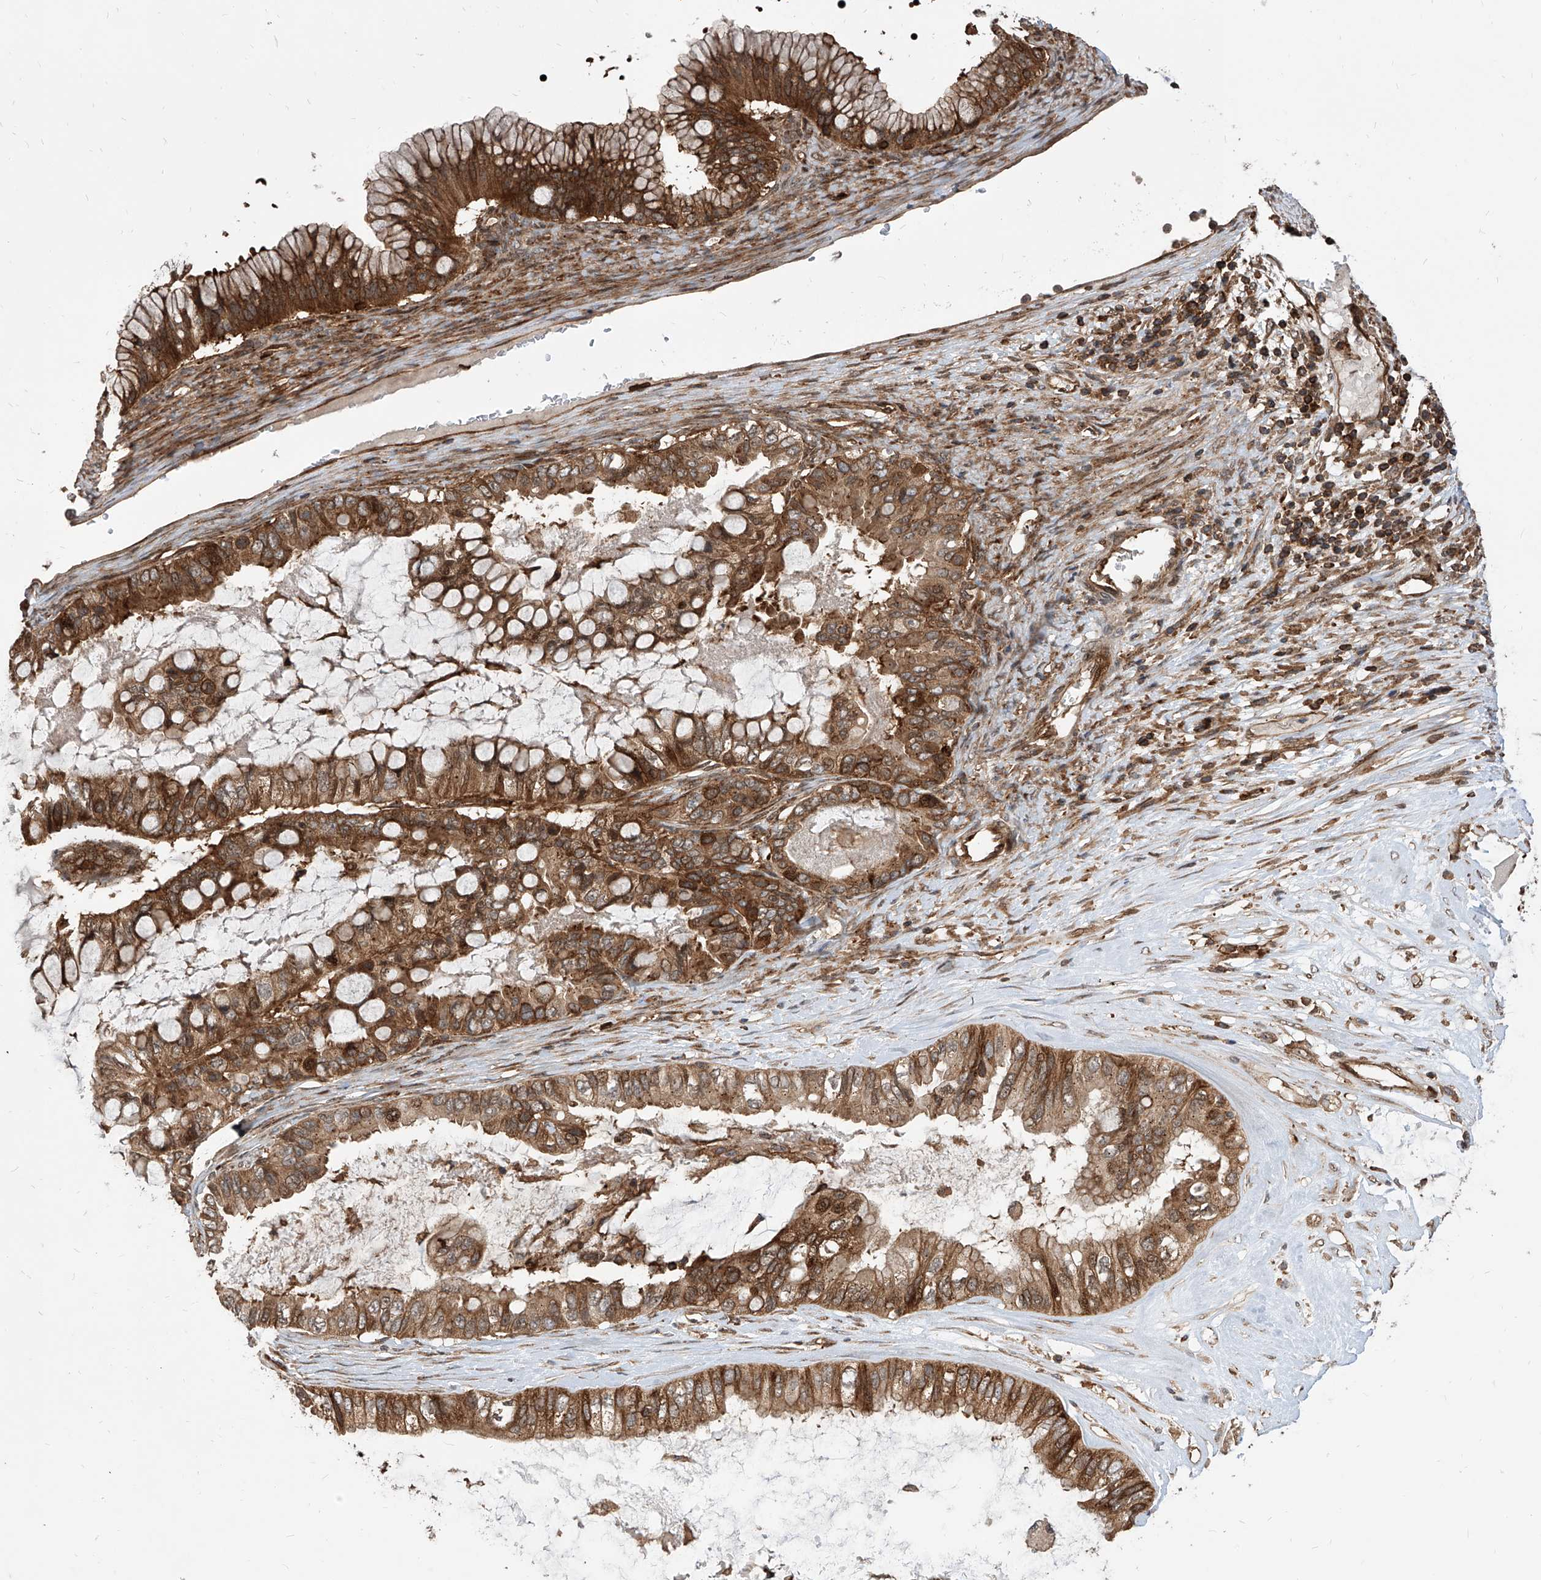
{"staining": {"intensity": "strong", "quantity": ">75%", "location": "cytoplasmic/membranous"}, "tissue": "ovarian cancer", "cell_type": "Tumor cells", "image_type": "cancer", "snomed": [{"axis": "morphology", "description": "Cystadenocarcinoma, mucinous, NOS"}, {"axis": "topography", "description": "Ovary"}], "caption": "Immunohistochemical staining of human ovarian cancer reveals high levels of strong cytoplasmic/membranous positivity in about >75% of tumor cells.", "gene": "MAGED2", "patient": {"sex": "female", "age": 80}}